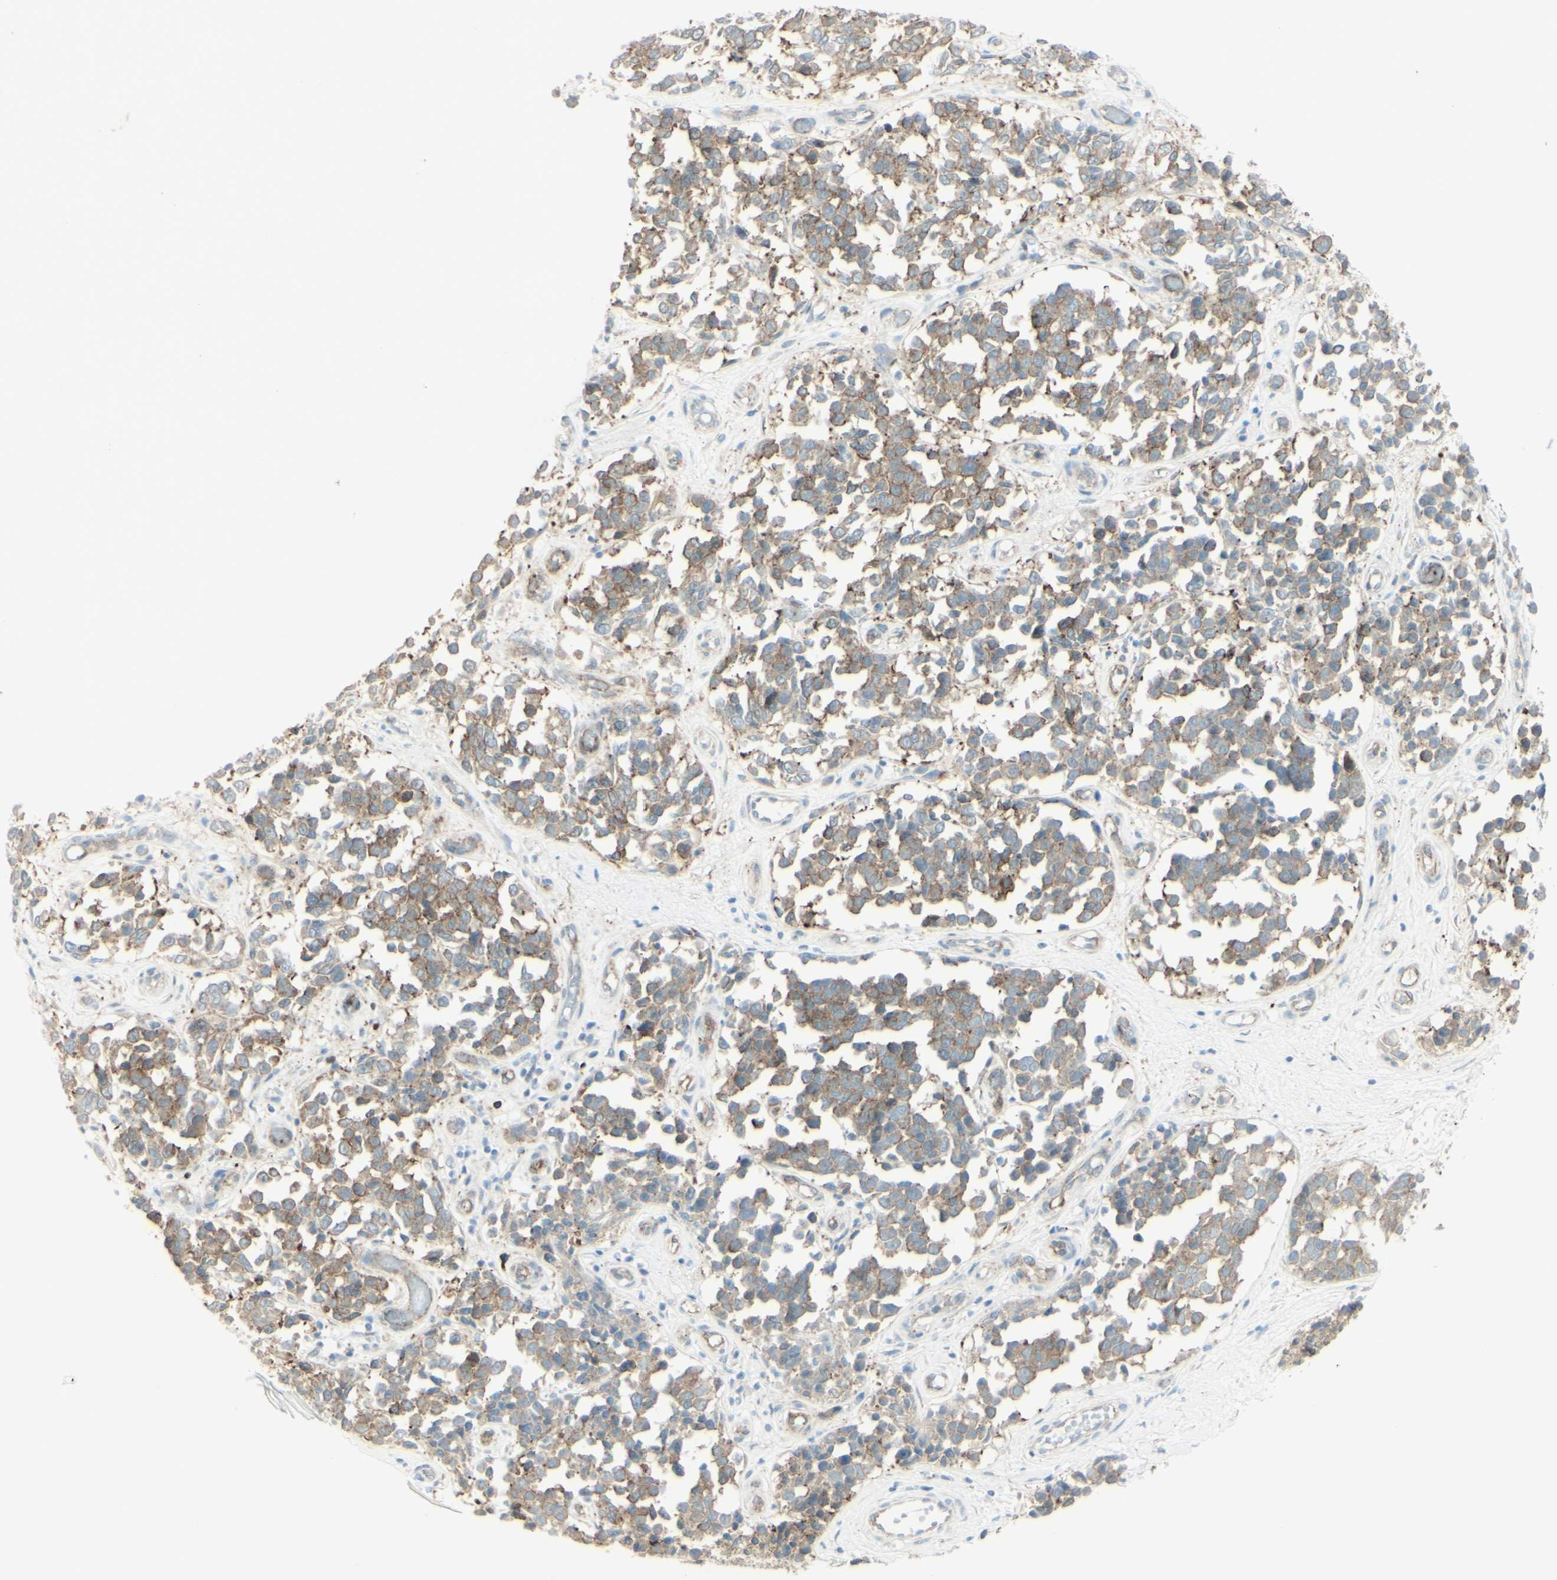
{"staining": {"intensity": "weak", "quantity": "25%-75%", "location": "cytoplasmic/membranous"}, "tissue": "melanoma", "cell_type": "Tumor cells", "image_type": "cancer", "snomed": [{"axis": "morphology", "description": "Malignant melanoma, NOS"}, {"axis": "topography", "description": "Skin"}], "caption": "Melanoma was stained to show a protein in brown. There is low levels of weak cytoplasmic/membranous staining in approximately 25%-75% of tumor cells. (brown staining indicates protein expression, while blue staining denotes nuclei).", "gene": "MYO6", "patient": {"sex": "female", "age": 64}}